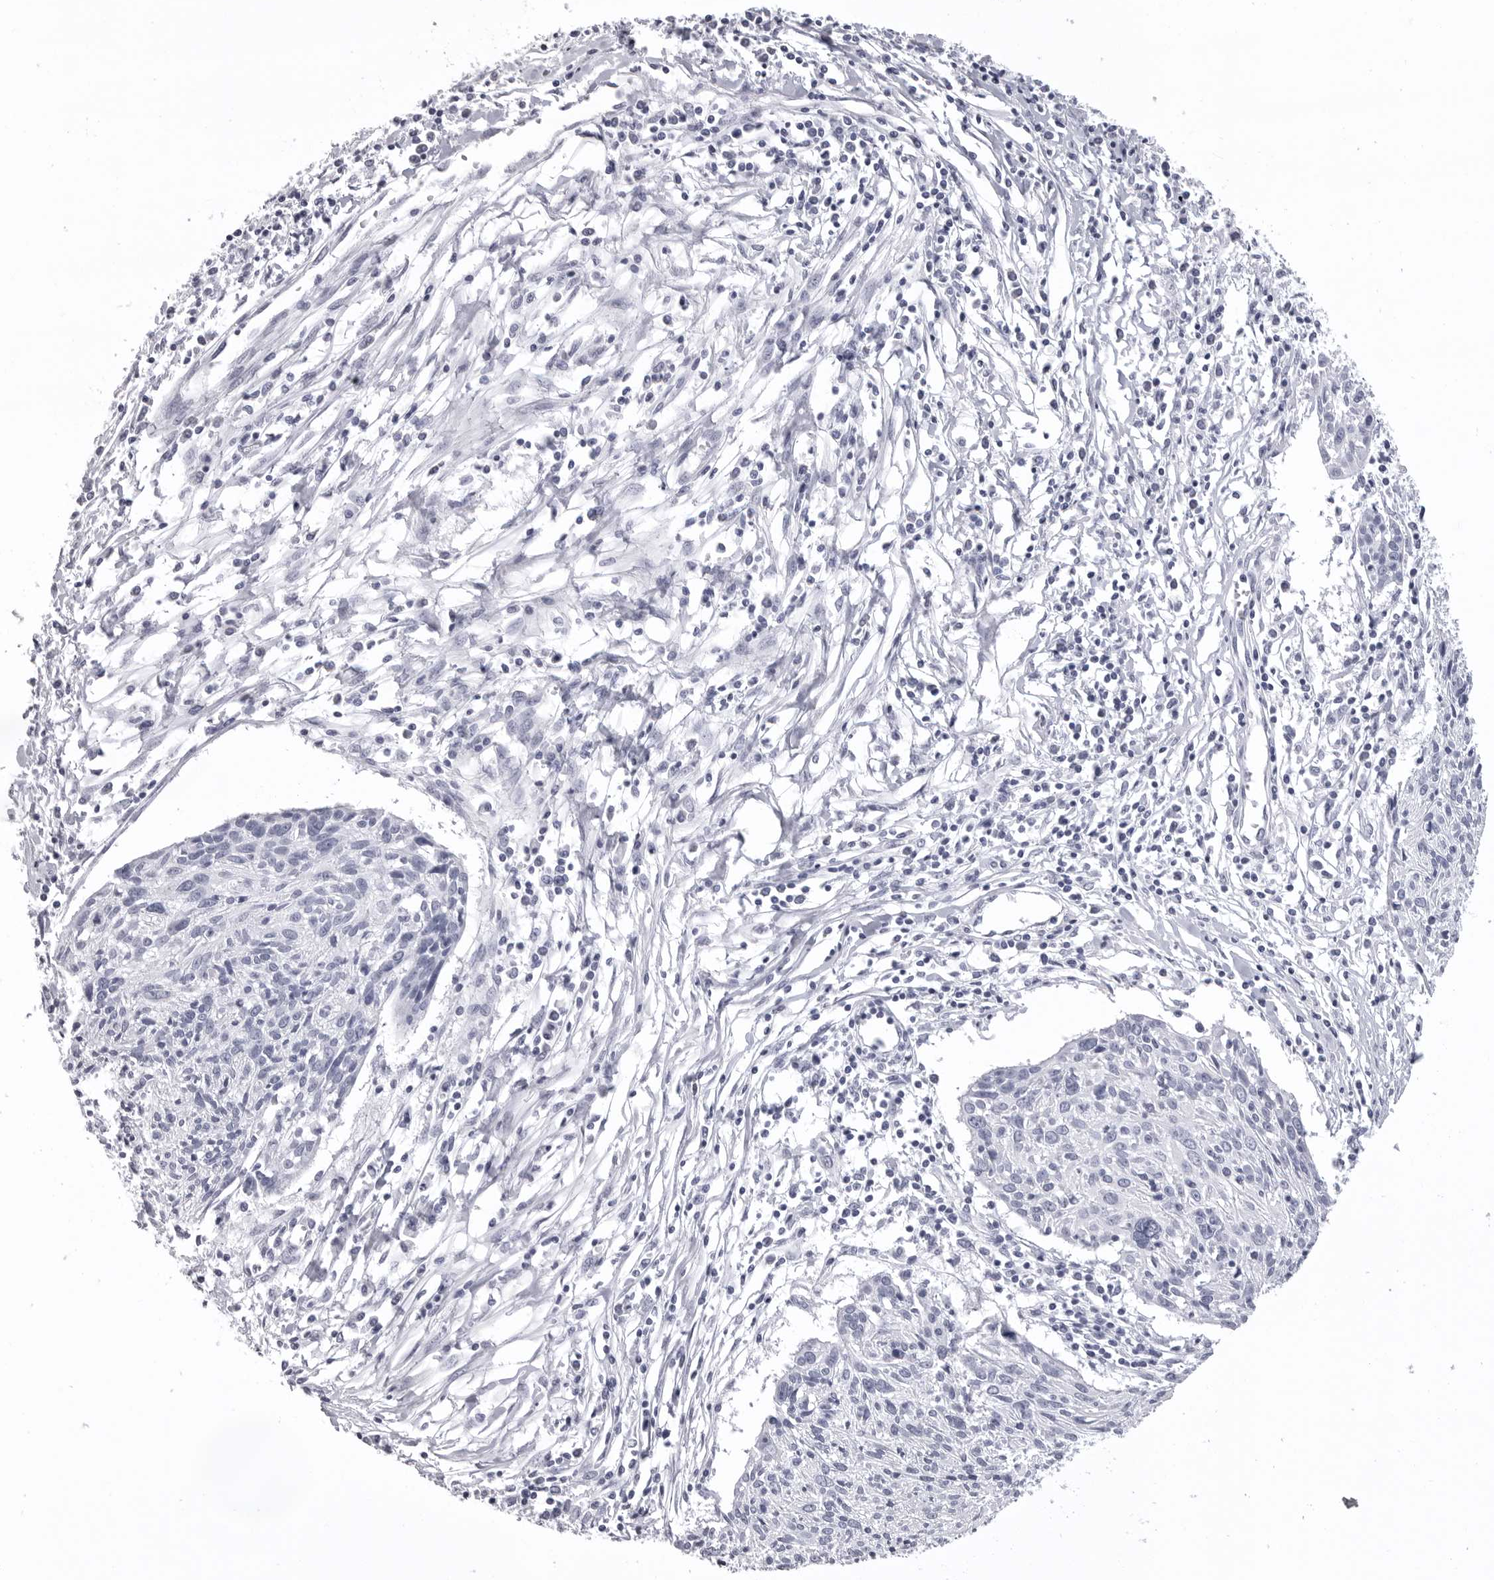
{"staining": {"intensity": "negative", "quantity": "none", "location": "none"}, "tissue": "cervical cancer", "cell_type": "Tumor cells", "image_type": "cancer", "snomed": [{"axis": "morphology", "description": "Squamous cell carcinoma, NOS"}, {"axis": "topography", "description": "Cervix"}], "caption": "DAB (3,3'-diaminobenzidine) immunohistochemical staining of human cervical cancer (squamous cell carcinoma) reveals no significant positivity in tumor cells.", "gene": "LGALS4", "patient": {"sex": "female", "age": 51}}